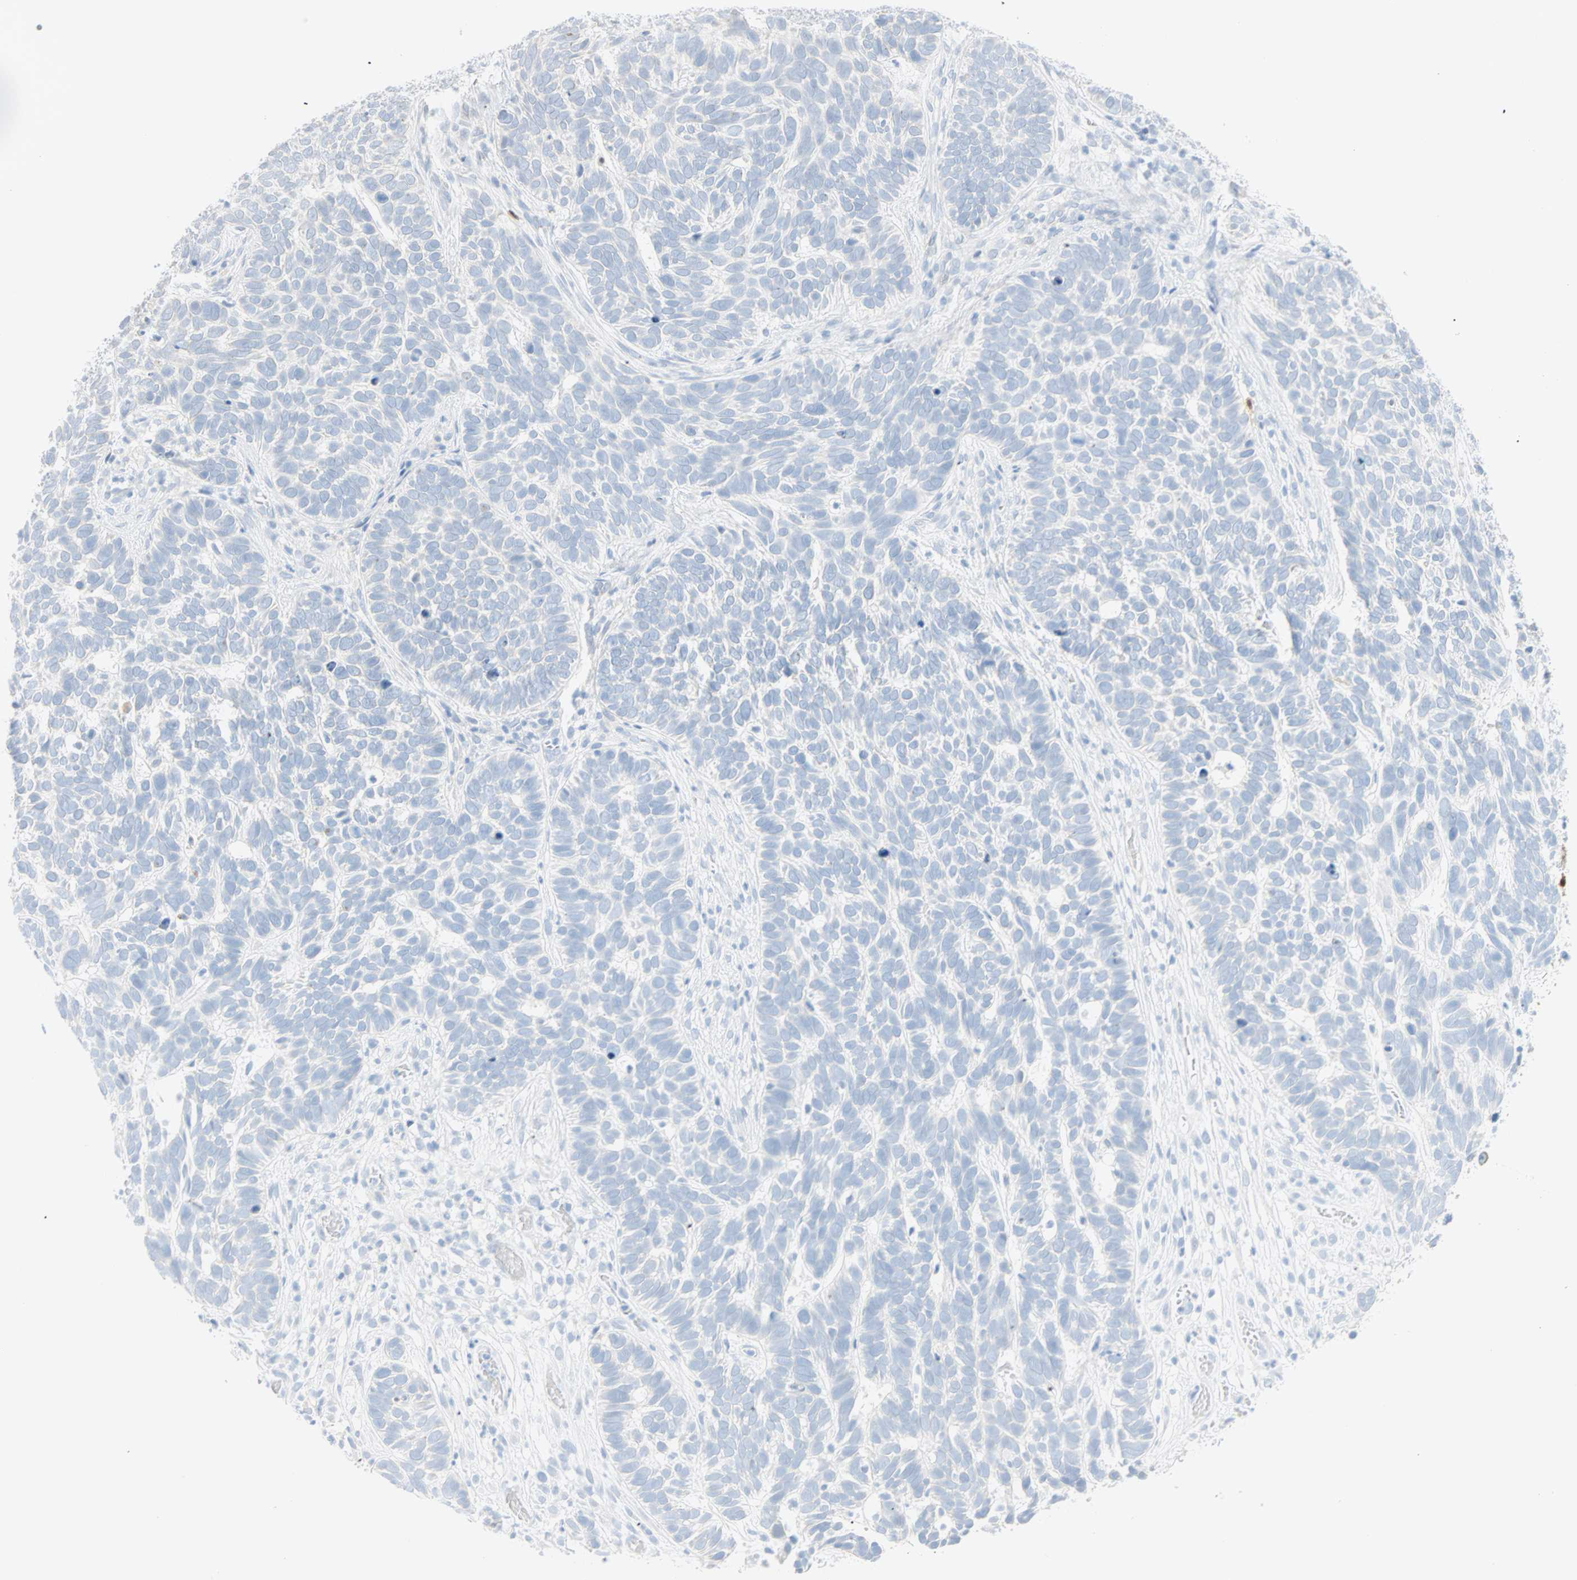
{"staining": {"intensity": "negative", "quantity": "none", "location": "none"}, "tissue": "skin cancer", "cell_type": "Tumor cells", "image_type": "cancer", "snomed": [{"axis": "morphology", "description": "Basal cell carcinoma"}, {"axis": "topography", "description": "Skin"}], "caption": "Tumor cells show no significant protein positivity in basal cell carcinoma (skin).", "gene": "SELENBP1", "patient": {"sex": "male", "age": 87}}